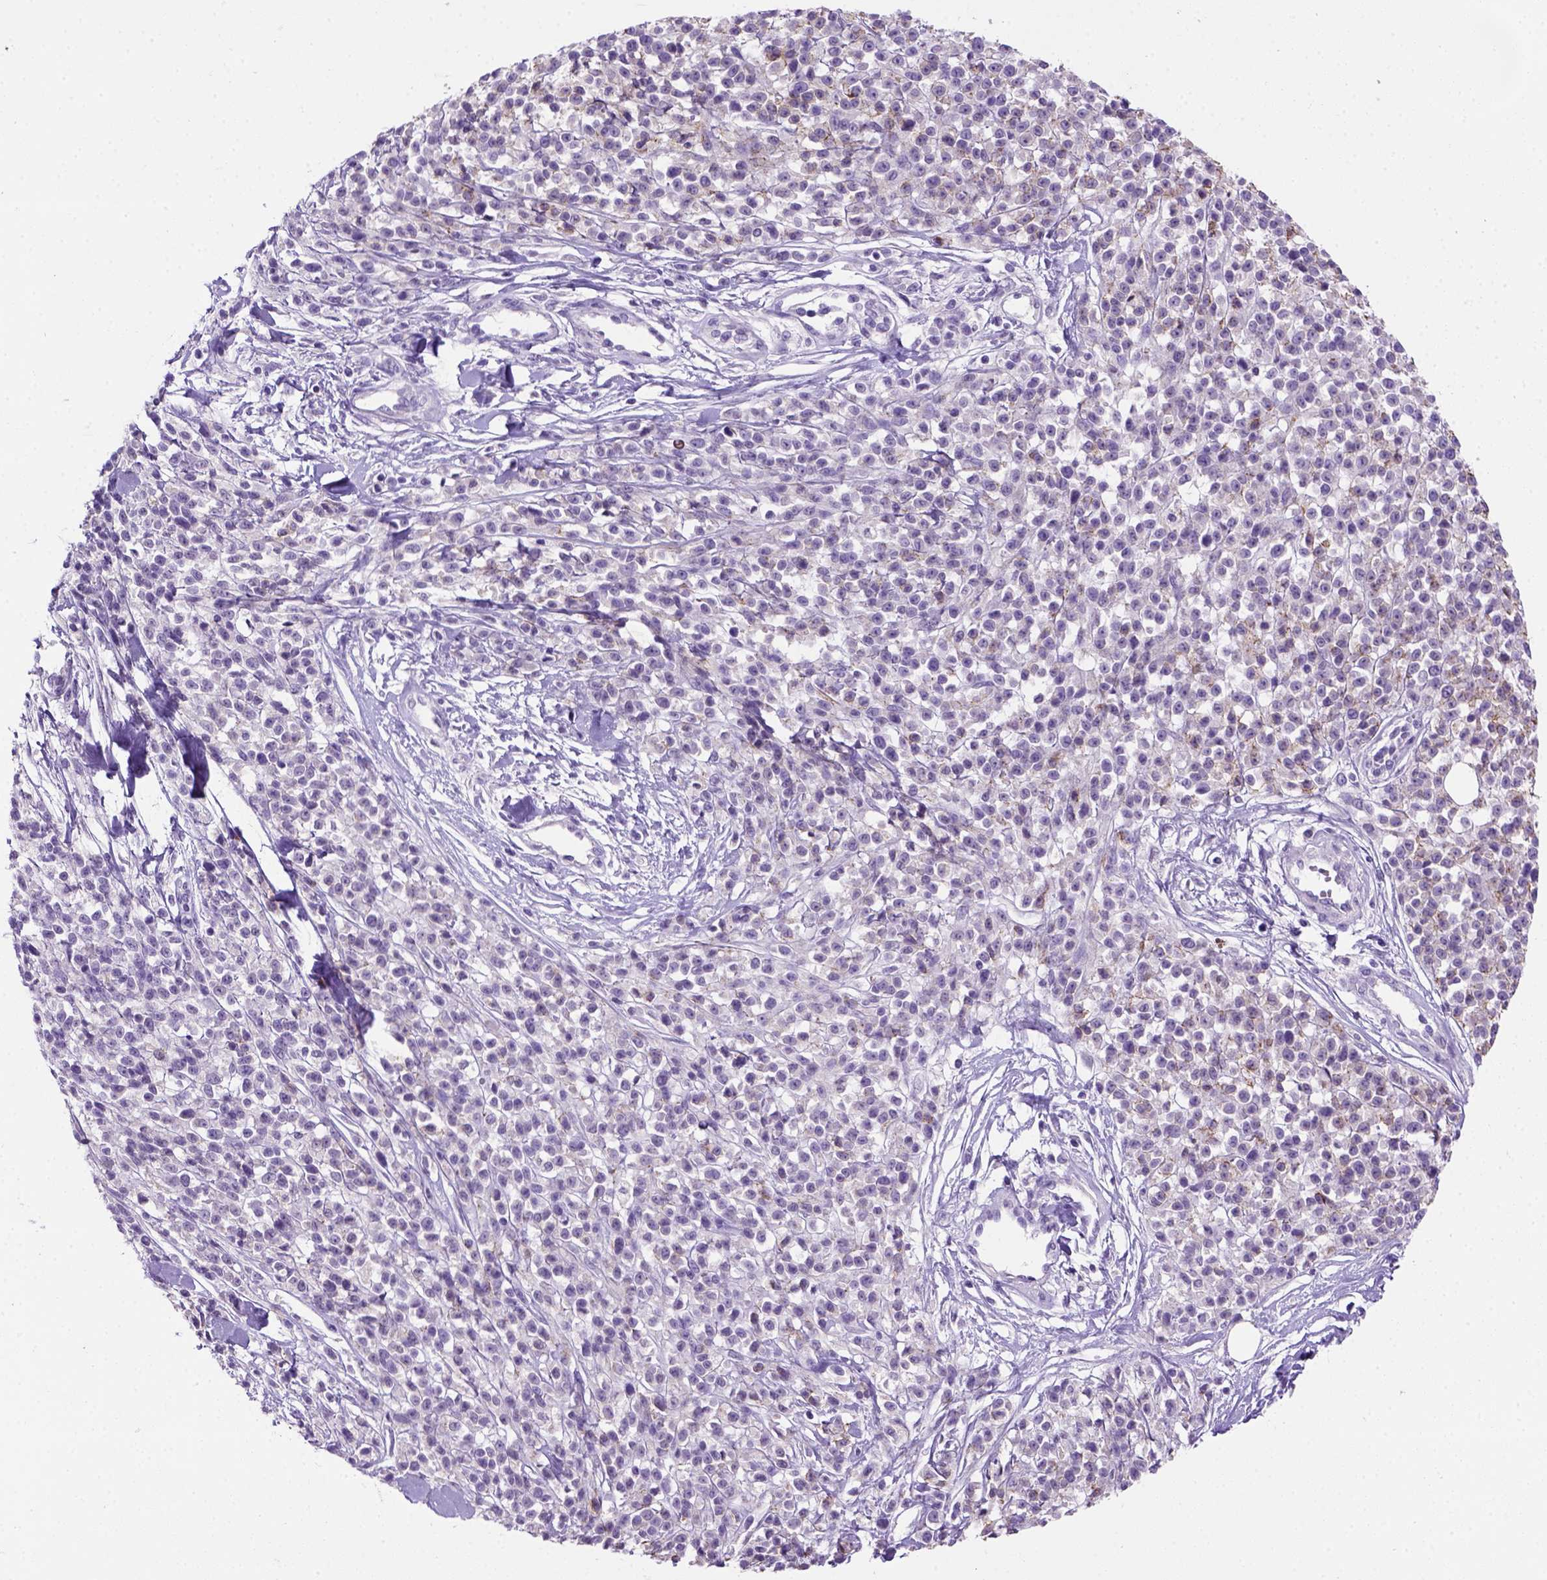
{"staining": {"intensity": "negative", "quantity": "none", "location": "none"}, "tissue": "melanoma", "cell_type": "Tumor cells", "image_type": "cancer", "snomed": [{"axis": "morphology", "description": "Malignant melanoma, NOS"}, {"axis": "topography", "description": "Skin"}, {"axis": "topography", "description": "Skin of trunk"}], "caption": "IHC photomicrograph of human melanoma stained for a protein (brown), which reveals no positivity in tumor cells.", "gene": "CDH1", "patient": {"sex": "male", "age": 74}}